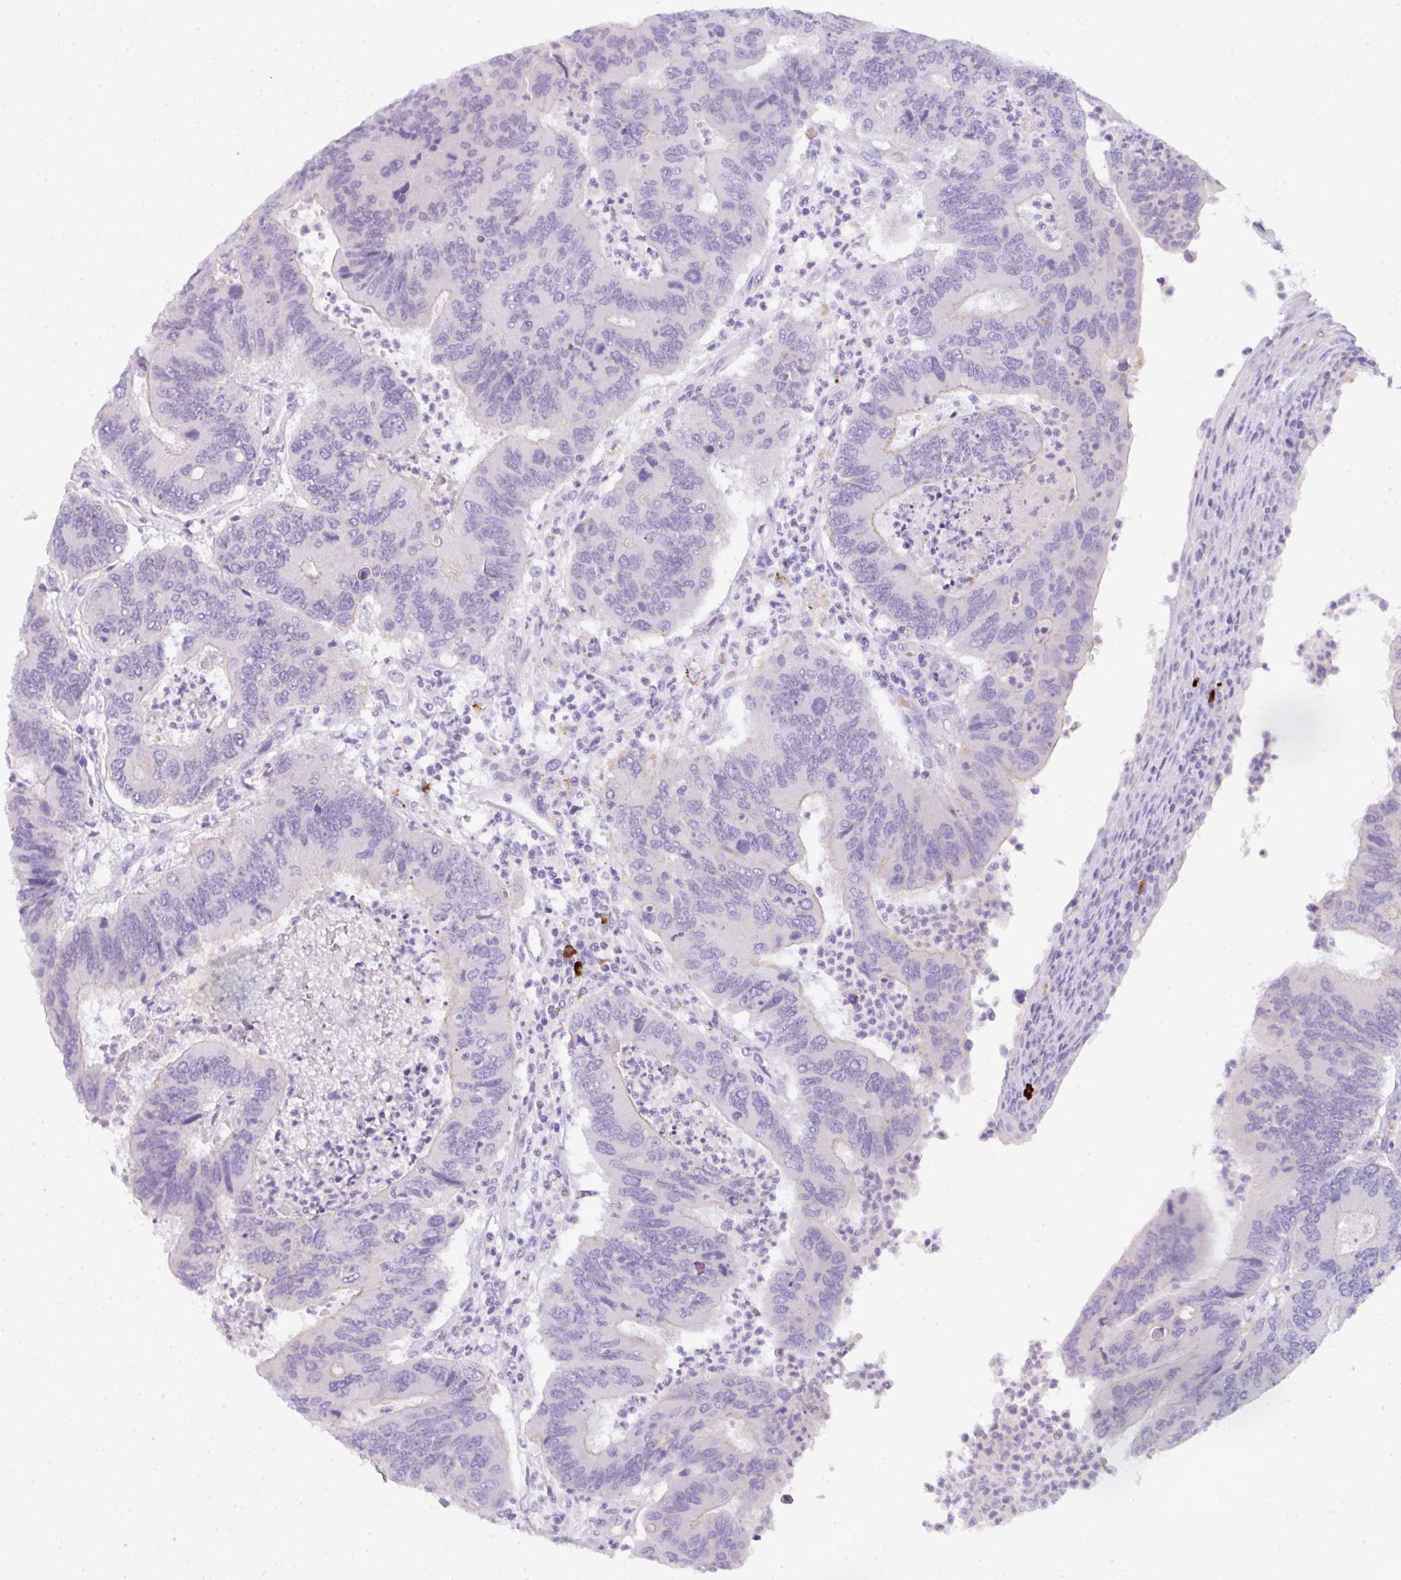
{"staining": {"intensity": "negative", "quantity": "none", "location": "none"}, "tissue": "colorectal cancer", "cell_type": "Tumor cells", "image_type": "cancer", "snomed": [{"axis": "morphology", "description": "Adenocarcinoma, NOS"}, {"axis": "topography", "description": "Colon"}], "caption": "Immunohistochemical staining of human colorectal adenocarcinoma reveals no significant staining in tumor cells. Nuclei are stained in blue.", "gene": "CACNA1S", "patient": {"sex": "female", "age": 67}}